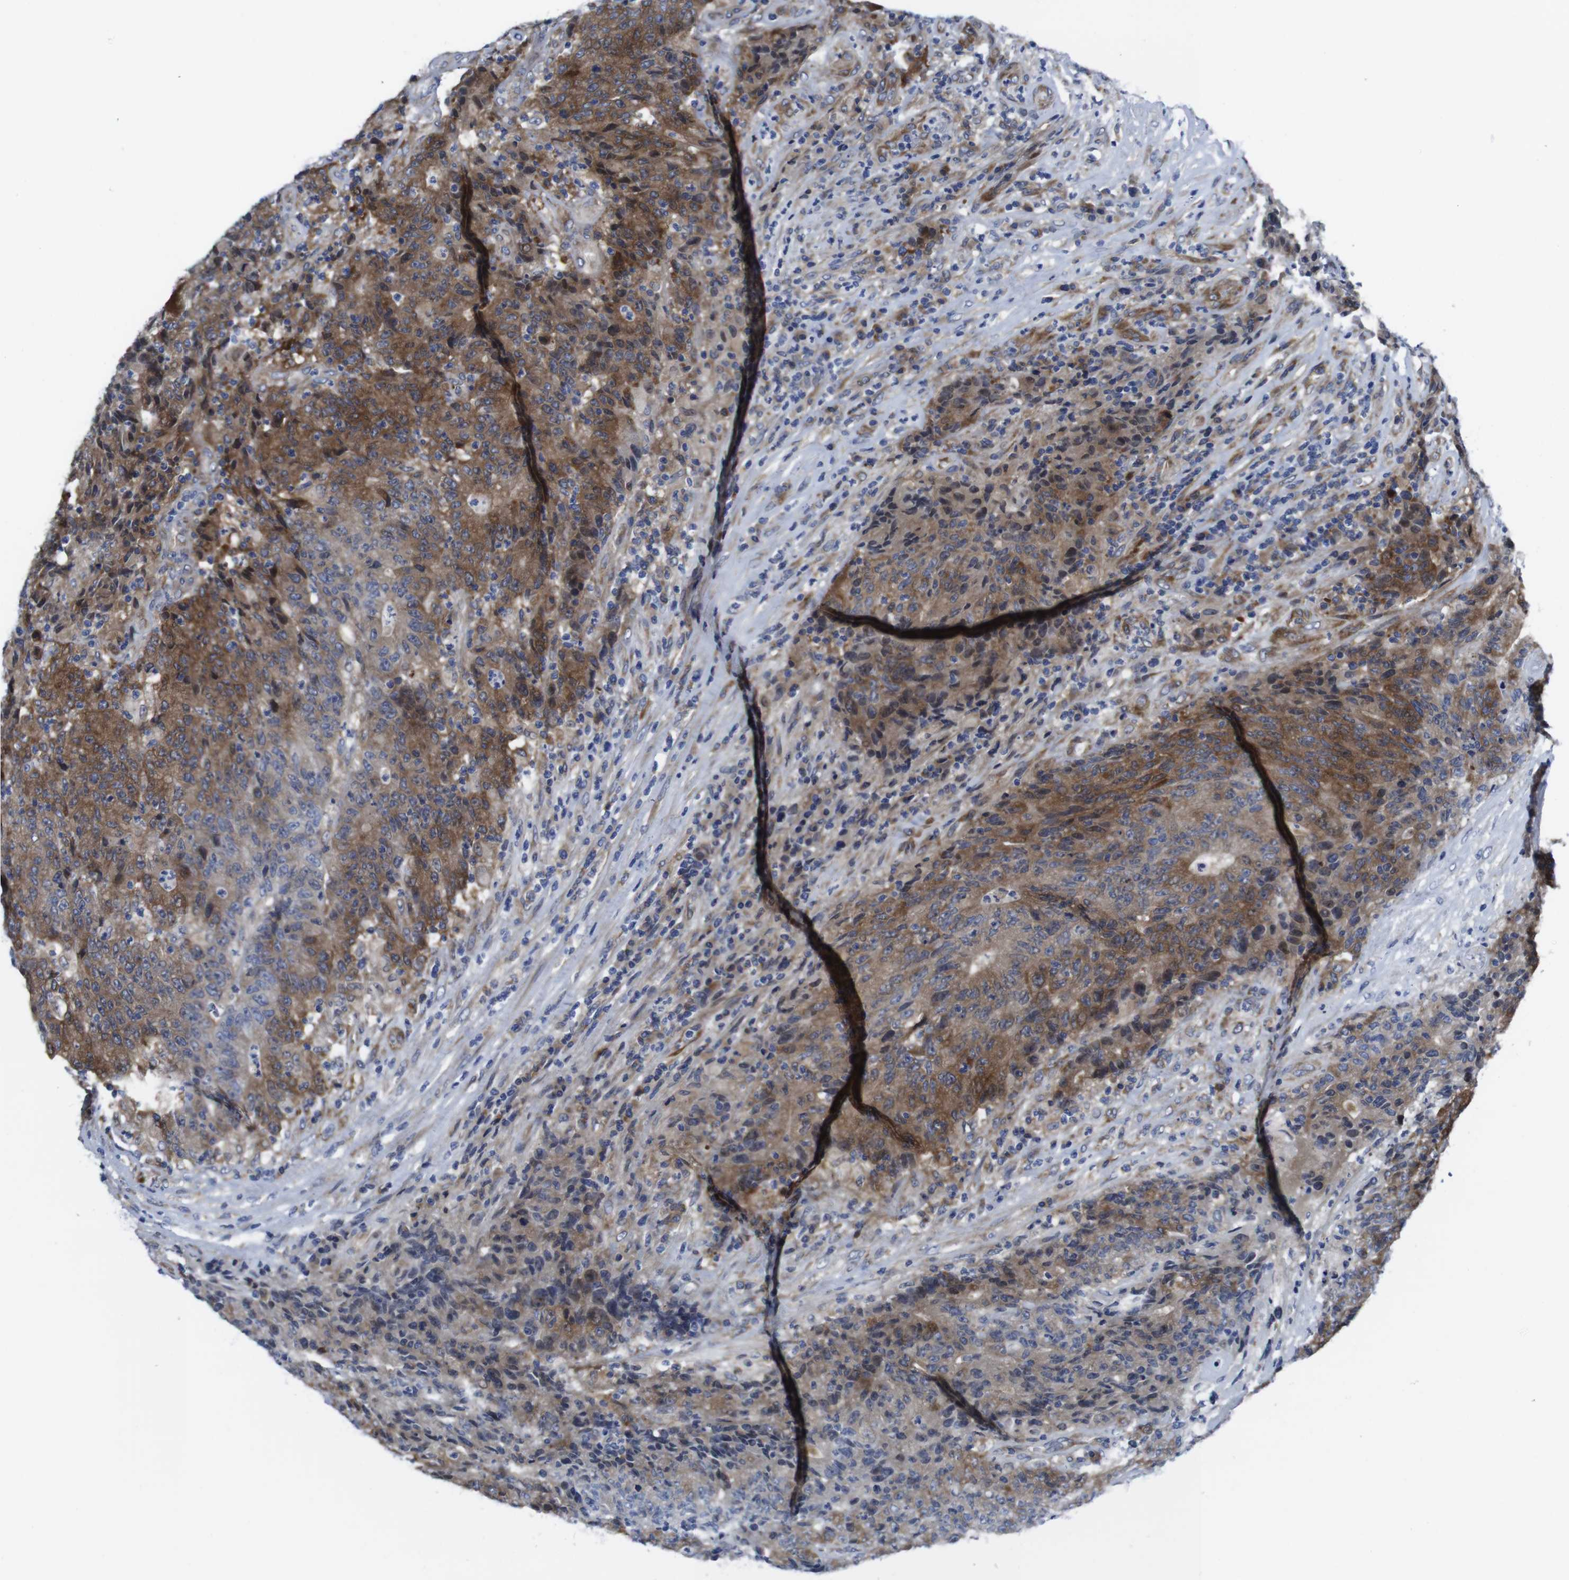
{"staining": {"intensity": "moderate", "quantity": ">75%", "location": "cytoplasmic/membranous"}, "tissue": "colorectal cancer", "cell_type": "Tumor cells", "image_type": "cancer", "snomed": [{"axis": "morphology", "description": "Normal tissue, NOS"}, {"axis": "morphology", "description": "Adenocarcinoma, NOS"}, {"axis": "topography", "description": "Colon"}], "caption": "Immunohistochemical staining of colorectal adenocarcinoma exhibits medium levels of moderate cytoplasmic/membranous protein positivity in approximately >75% of tumor cells.", "gene": "EIF4A1", "patient": {"sex": "female", "age": 75}}